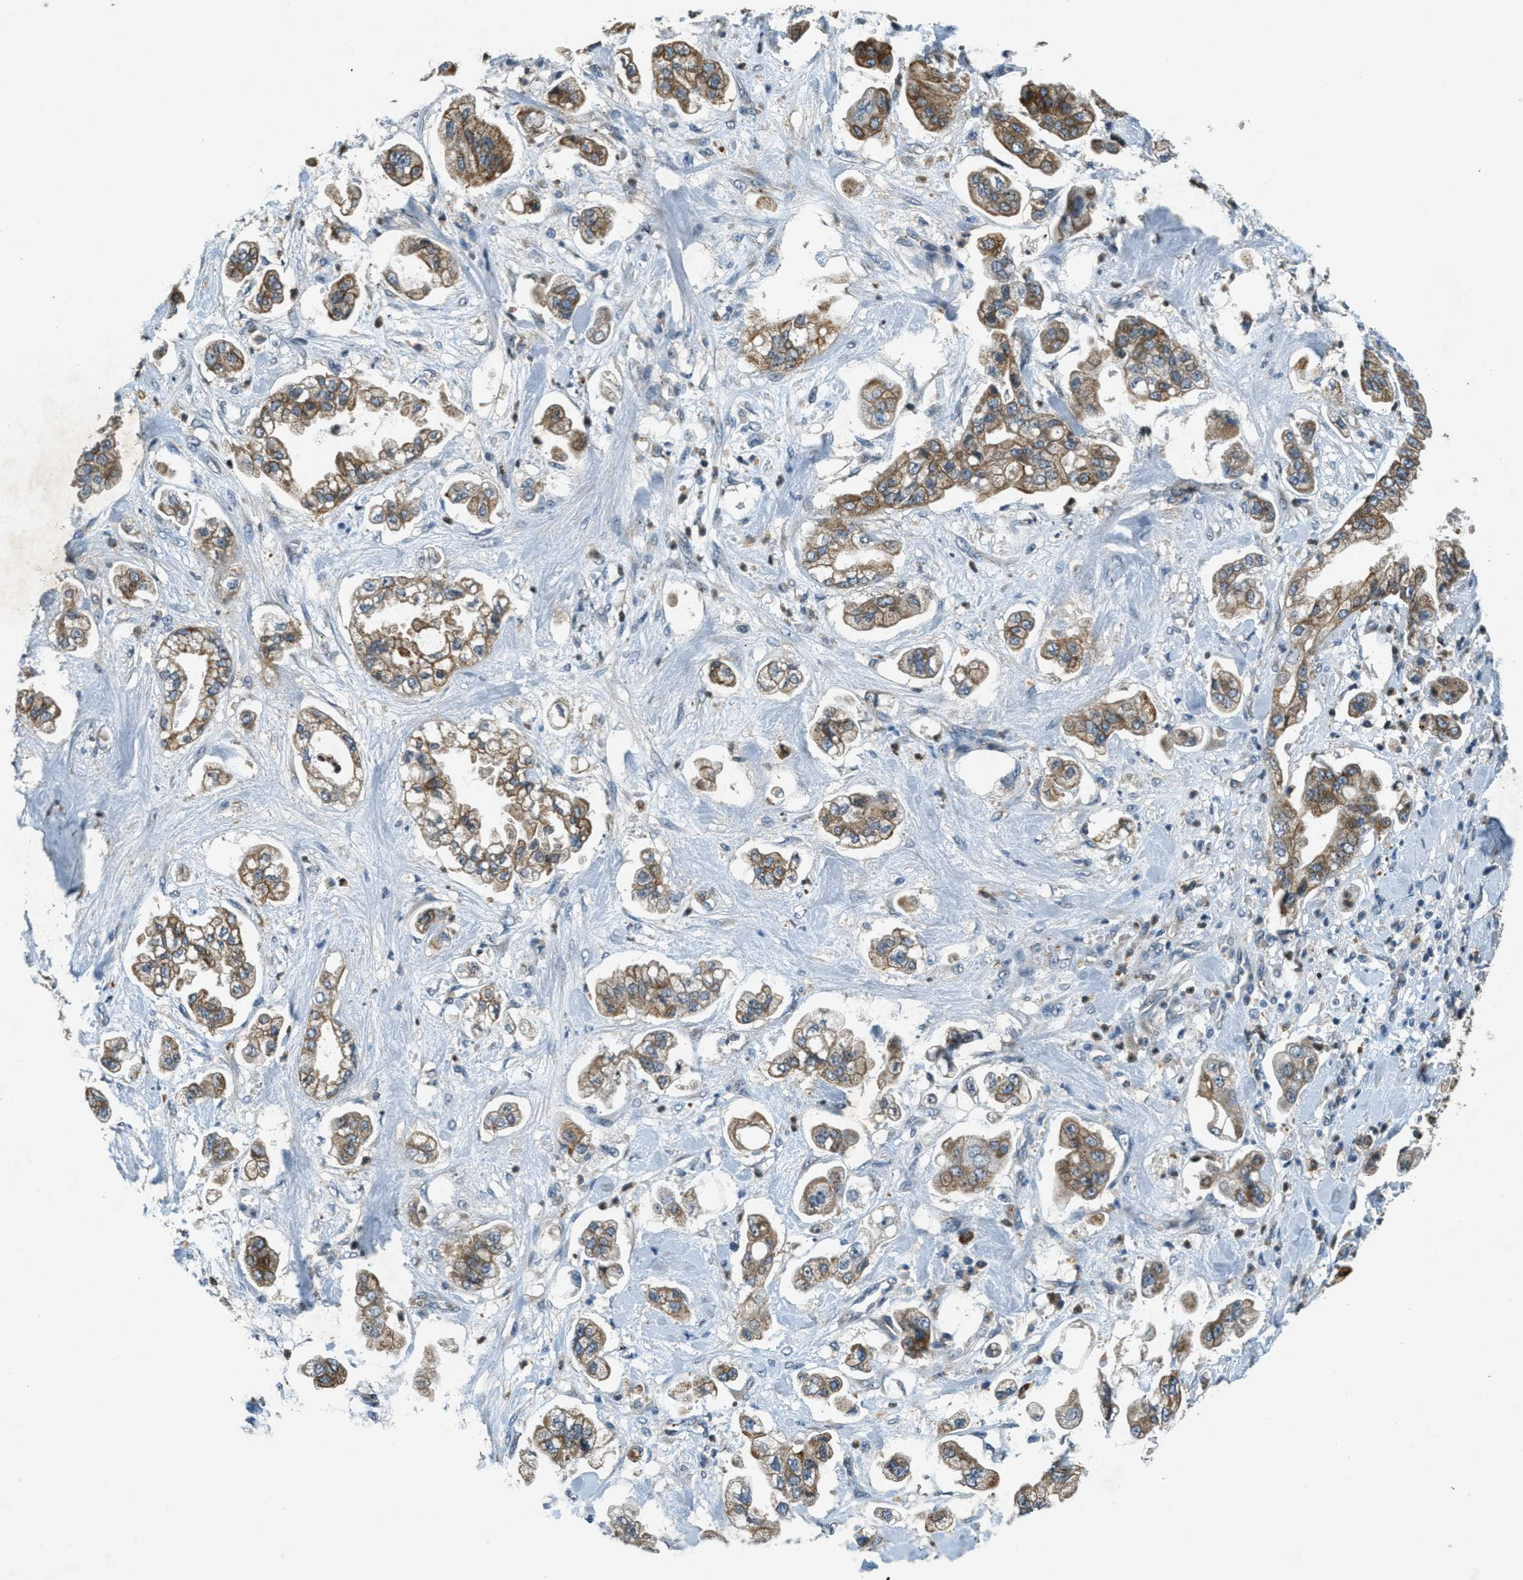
{"staining": {"intensity": "moderate", "quantity": ">75%", "location": "cytoplasmic/membranous"}, "tissue": "stomach cancer", "cell_type": "Tumor cells", "image_type": "cancer", "snomed": [{"axis": "morphology", "description": "Adenocarcinoma, NOS"}, {"axis": "topography", "description": "Stomach"}], "caption": "Human stomach adenocarcinoma stained with a brown dye reveals moderate cytoplasmic/membranous positive staining in about >75% of tumor cells.", "gene": "RAB3D", "patient": {"sex": "male", "age": 62}}